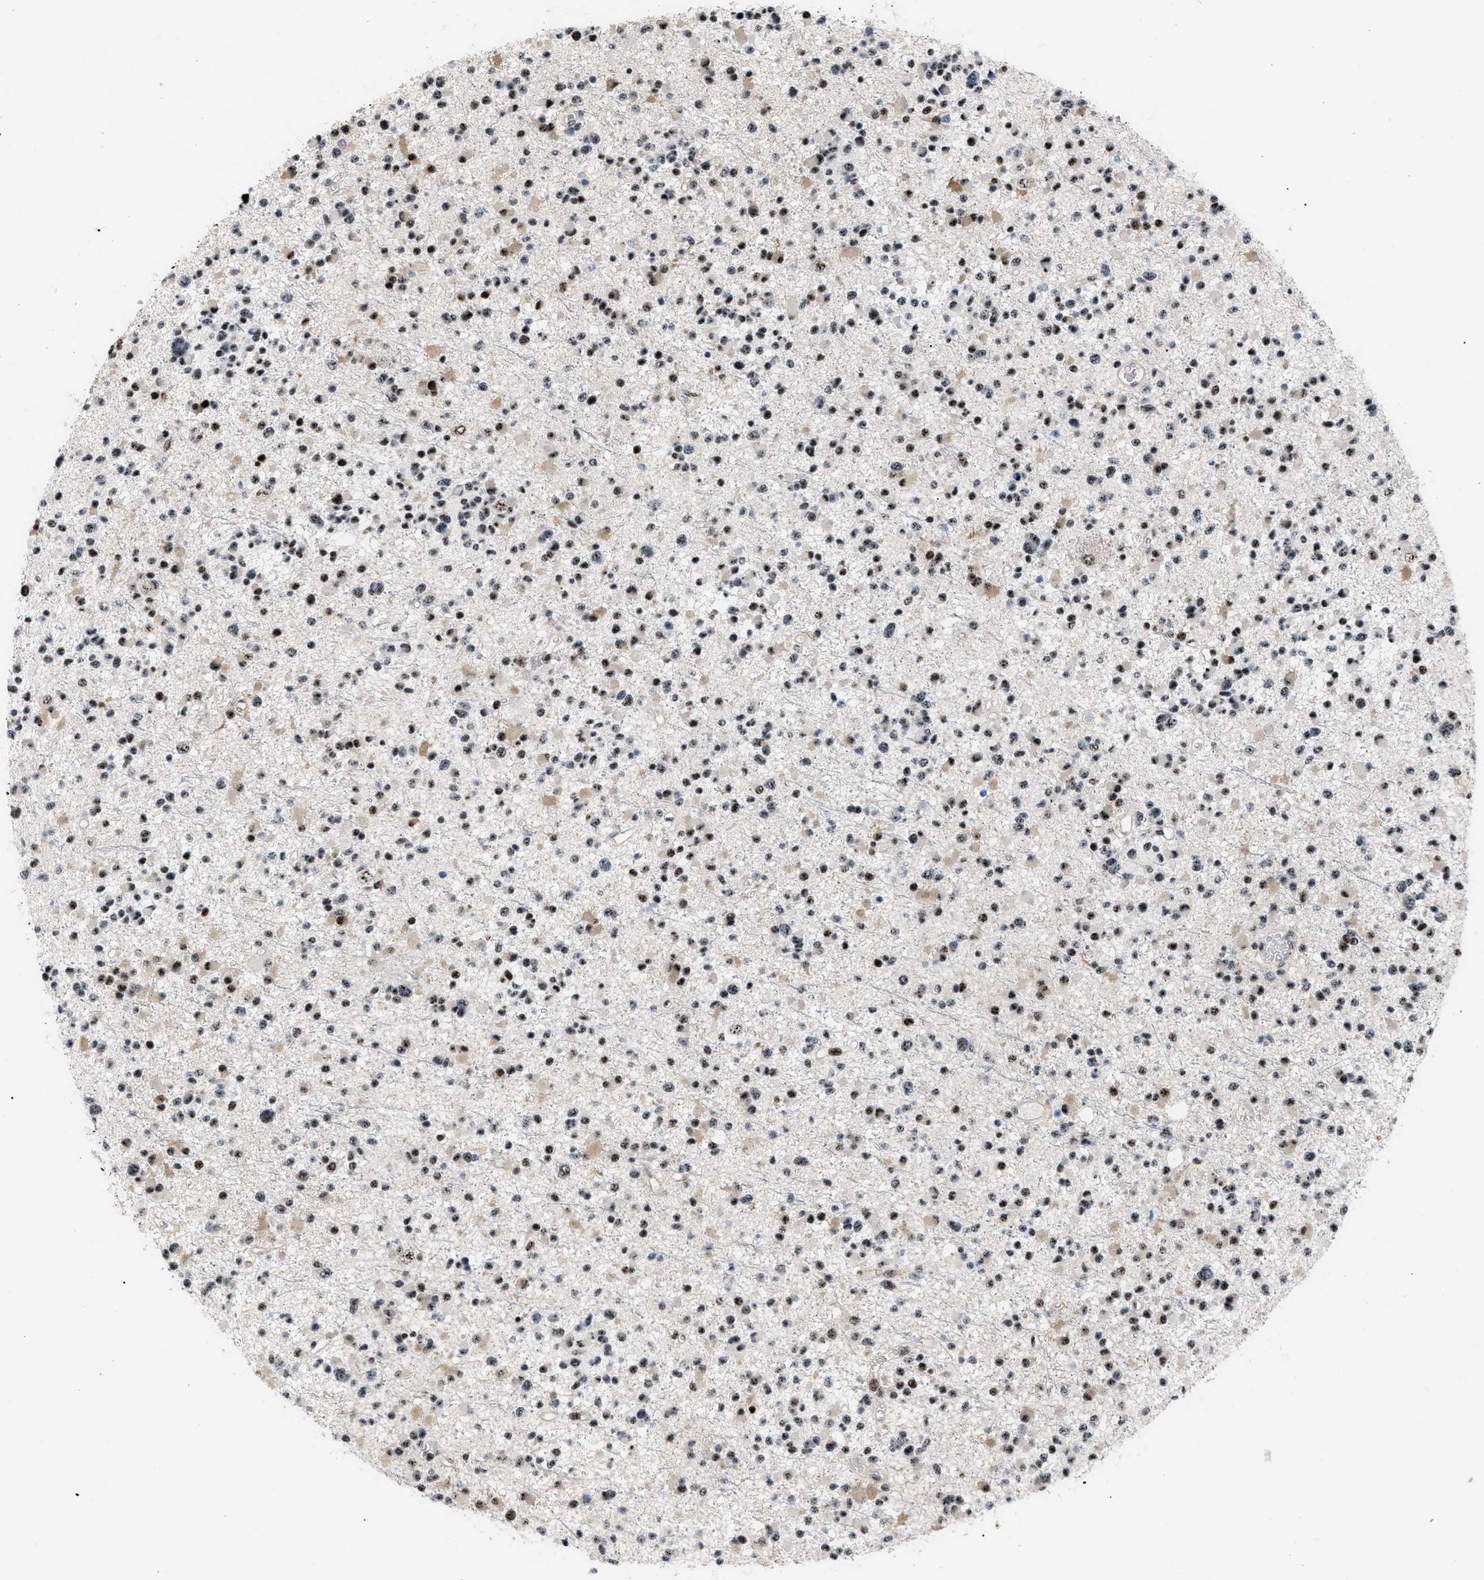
{"staining": {"intensity": "strong", "quantity": ">75%", "location": "nuclear"}, "tissue": "glioma", "cell_type": "Tumor cells", "image_type": "cancer", "snomed": [{"axis": "morphology", "description": "Glioma, malignant, Low grade"}, {"axis": "topography", "description": "Brain"}], "caption": "Tumor cells demonstrate strong nuclear expression in about >75% of cells in glioma. Using DAB (brown) and hematoxylin (blue) stains, captured at high magnification using brightfield microscopy.", "gene": "CDR2", "patient": {"sex": "female", "age": 22}}